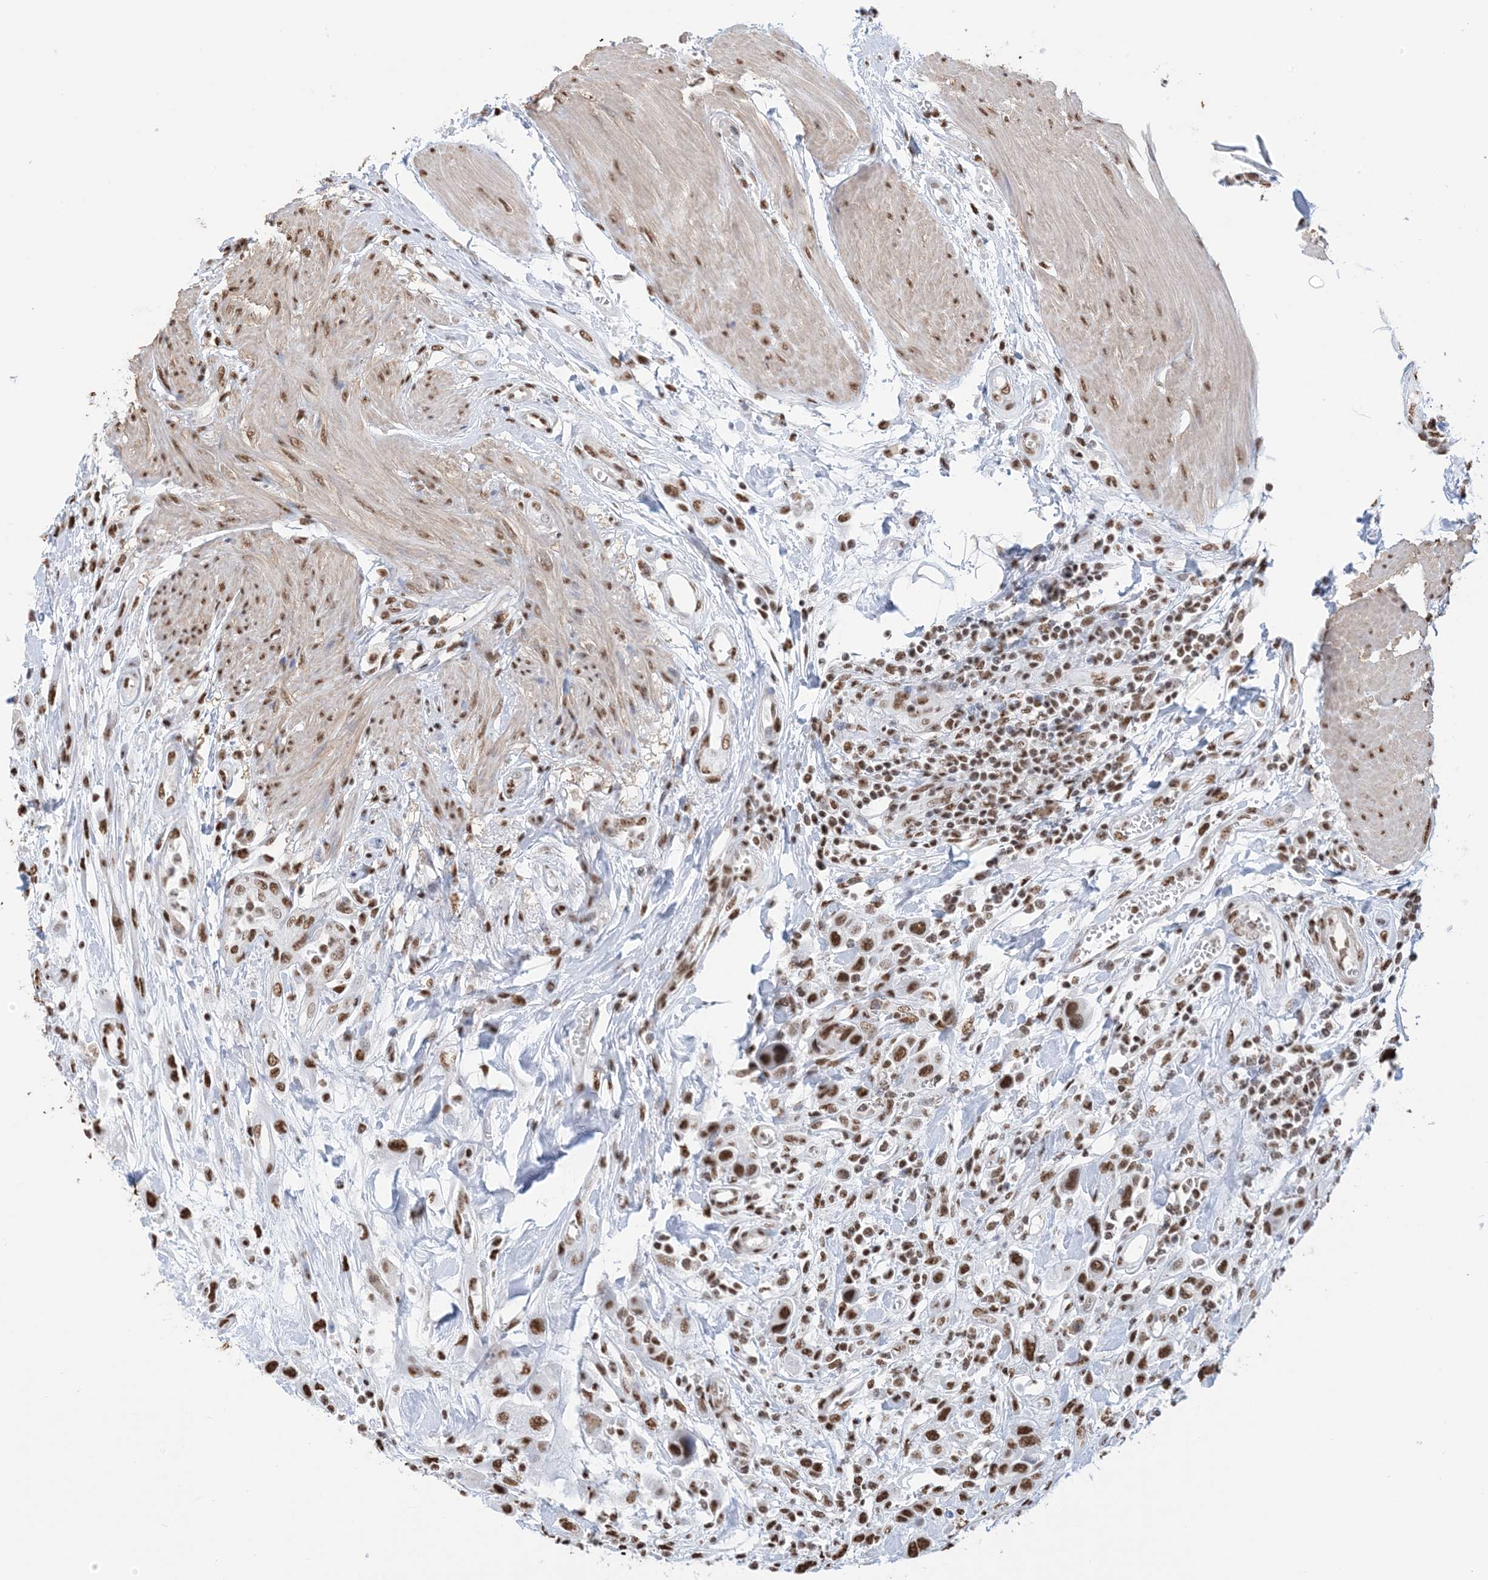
{"staining": {"intensity": "moderate", "quantity": ">75%", "location": "nuclear"}, "tissue": "urothelial cancer", "cell_type": "Tumor cells", "image_type": "cancer", "snomed": [{"axis": "morphology", "description": "Urothelial carcinoma, High grade"}, {"axis": "topography", "description": "Urinary bladder"}], "caption": "This histopathology image demonstrates urothelial cancer stained with immunohistochemistry to label a protein in brown. The nuclear of tumor cells show moderate positivity for the protein. Nuclei are counter-stained blue.", "gene": "ZNF792", "patient": {"sex": "male", "age": 50}}